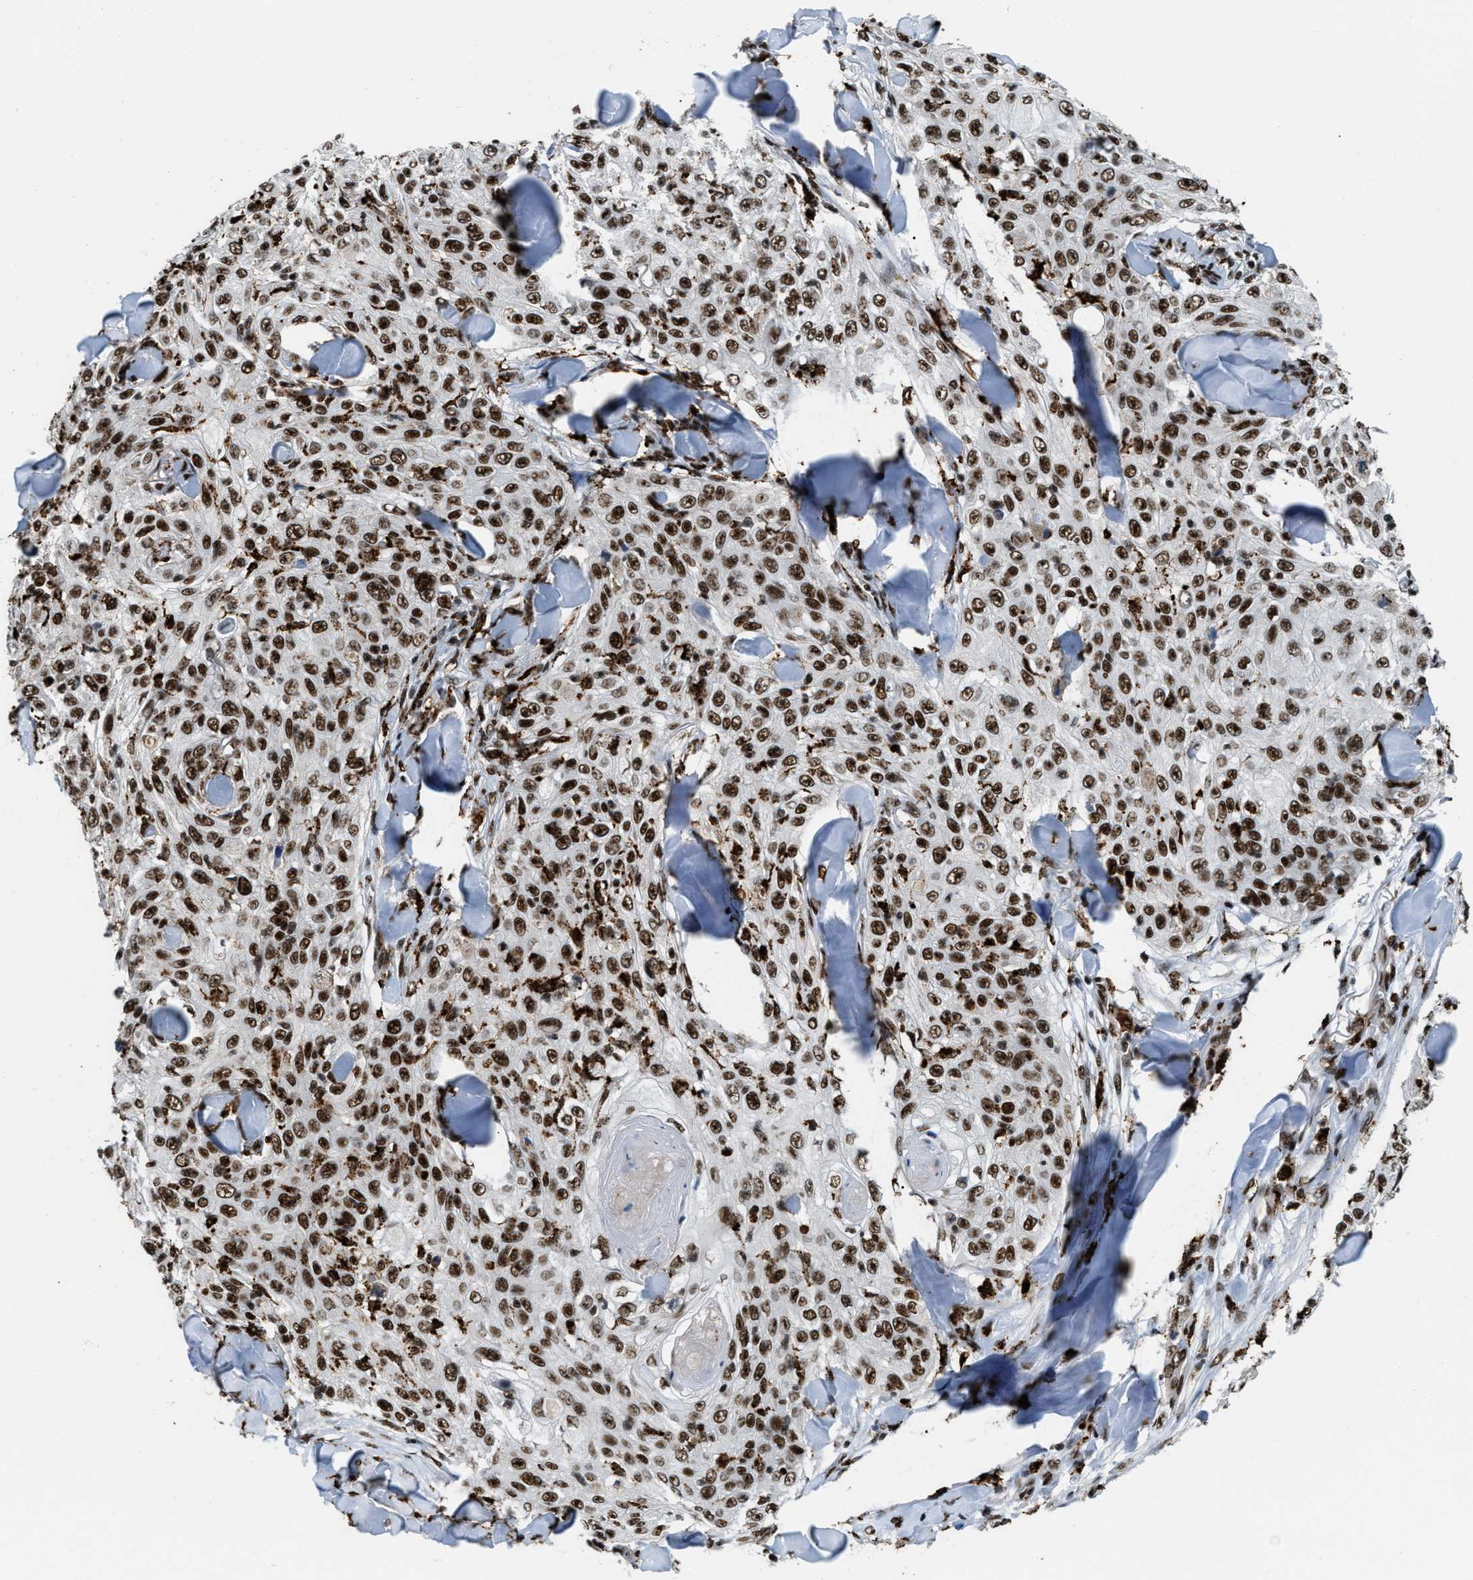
{"staining": {"intensity": "strong", "quantity": ">75%", "location": "nuclear"}, "tissue": "skin cancer", "cell_type": "Tumor cells", "image_type": "cancer", "snomed": [{"axis": "morphology", "description": "Squamous cell carcinoma, NOS"}, {"axis": "topography", "description": "Skin"}], "caption": "Skin squamous cell carcinoma stained for a protein reveals strong nuclear positivity in tumor cells.", "gene": "NUMA1", "patient": {"sex": "male", "age": 86}}